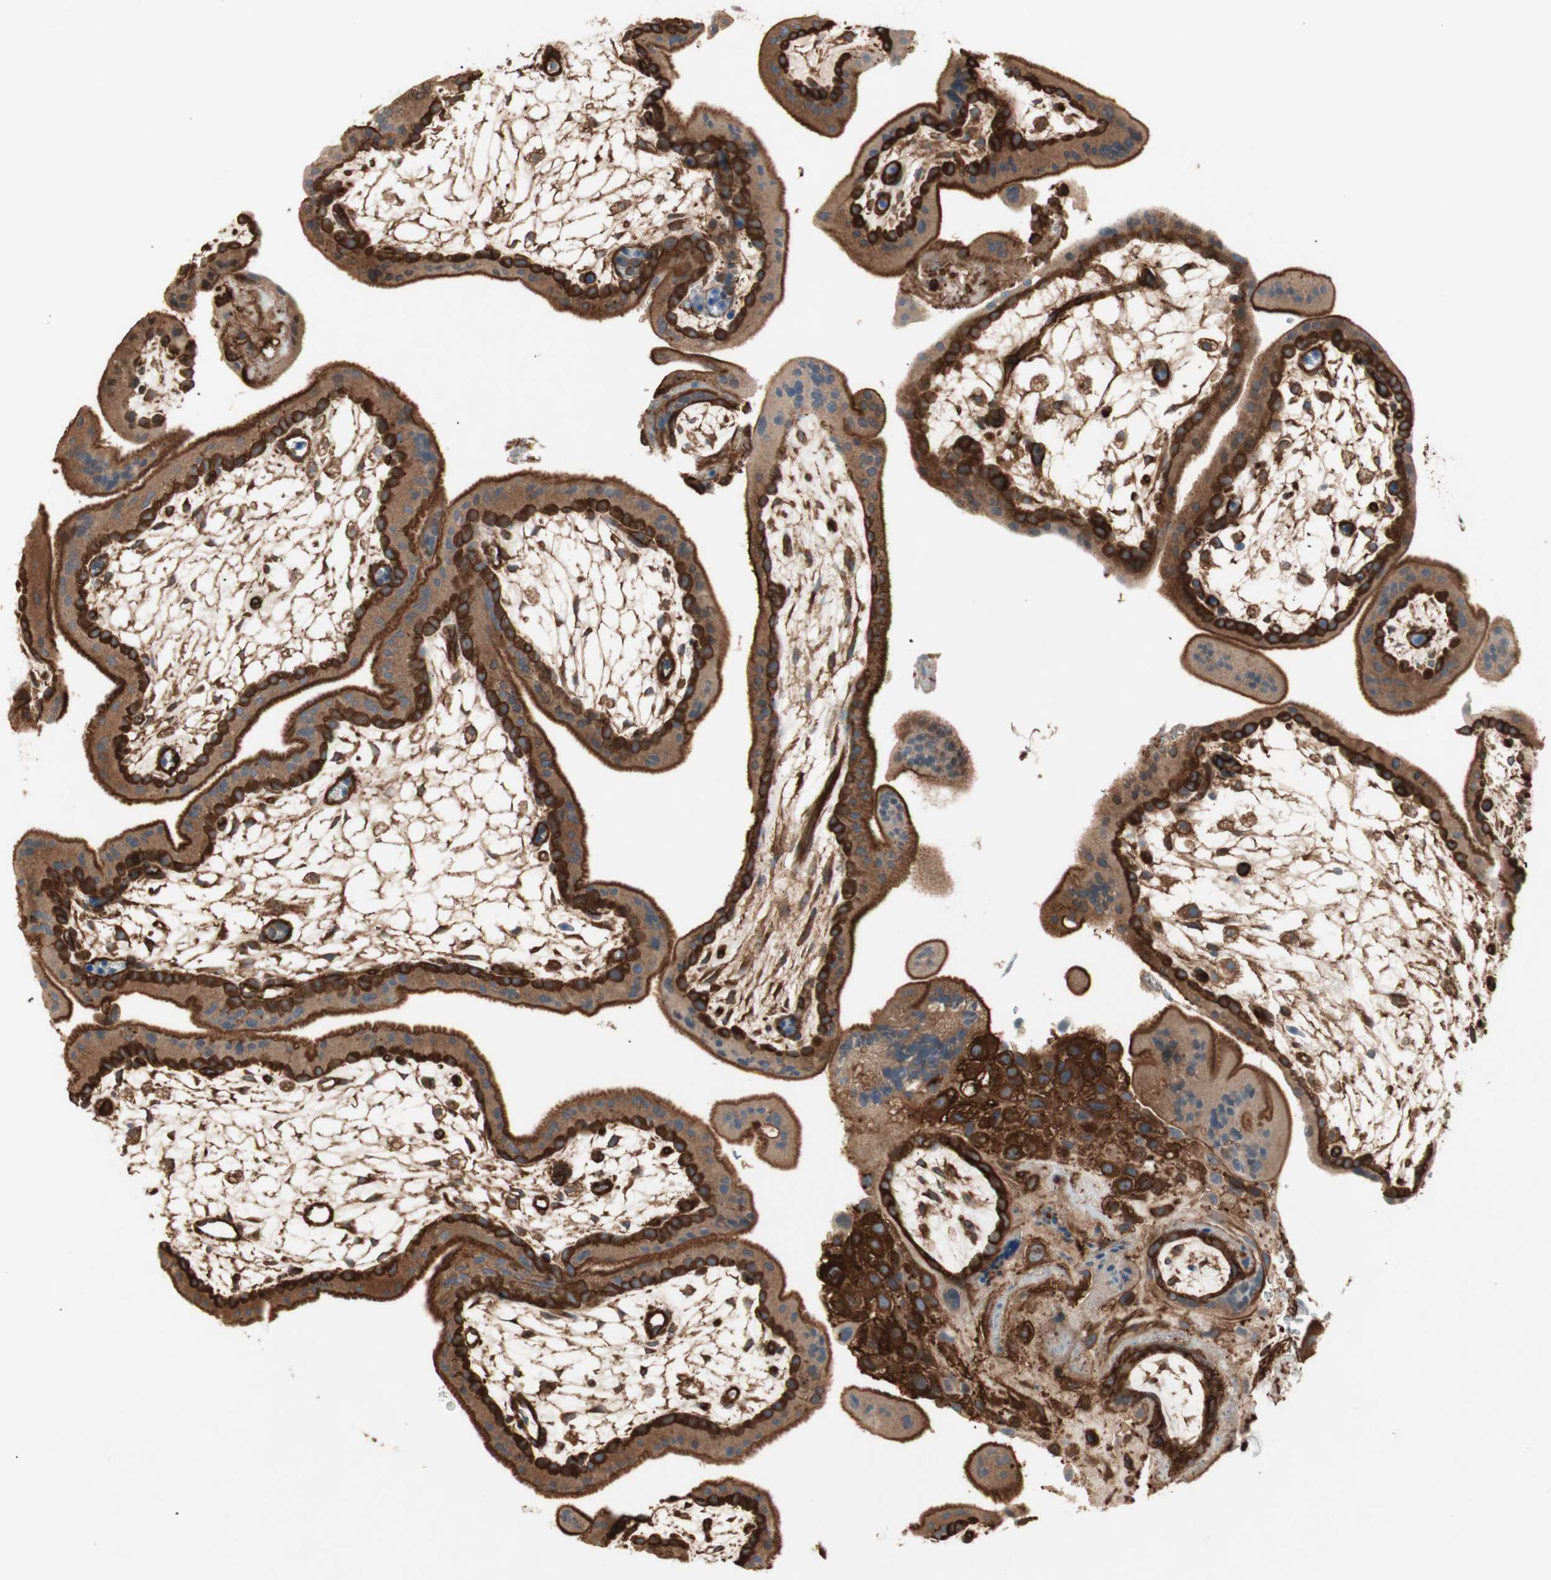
{"staining": {"intensity": "strong", "quantity": ">75%", "location": "cytoplasmic/membranous"}, "tissue": "placenta", "cell_type": "Decidual cells", "image_type": "normal", "snomed": [{"axis": "morphology", "description": "Normal tissue, NOS"}, {"axis": "topography", "description": "Placenta"}], "caption": "A brown stain labels strong cytoplasmic/membranous staining of a protein in decidual cells of benign human placenta. The protein is shown in brown color, while the nuclei are stained blue.", "gene": "TCP11L1", "patient": {"sex": "female", "age": 35}}